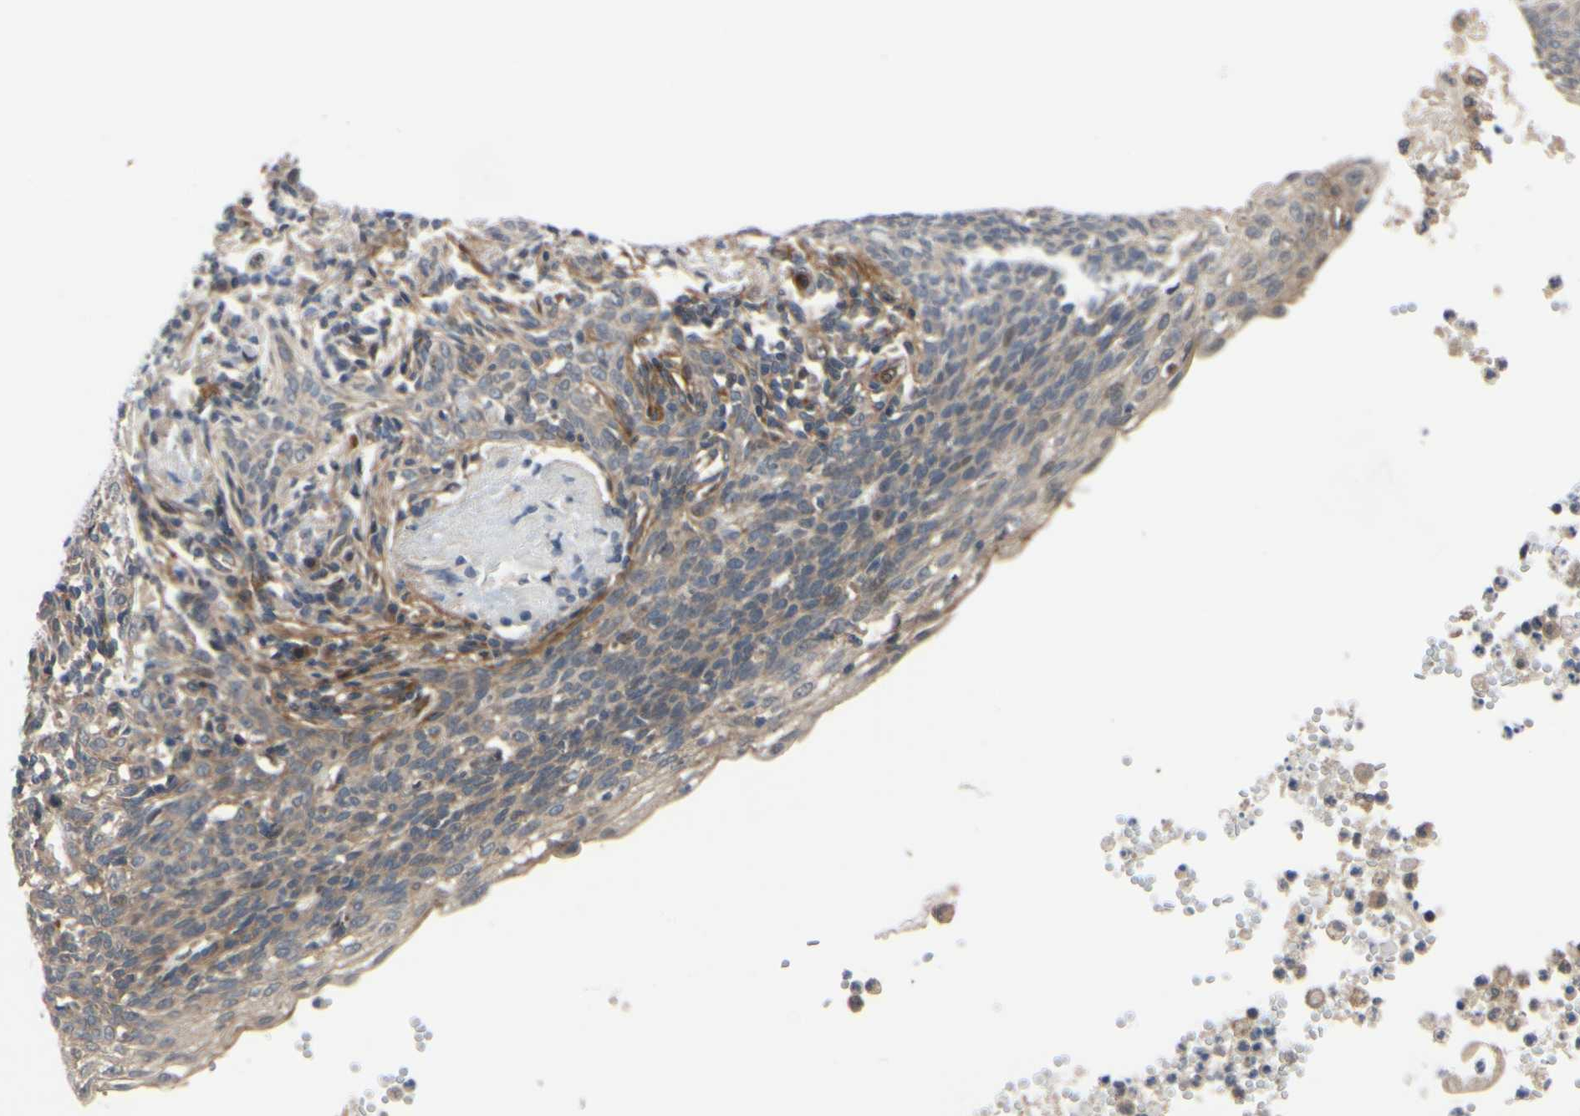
{"staining": {"intensity": "weak", "quantity": ">75%", "location": "cytoplasmic/membranous"}, "tissue": "skin cancer", "cell_type": "Tumor cells", "image_type": "cancer", "snomed": [{"axis": "morphology", "description": "Normal tissue, NOS"}, {"axis": "morphology", "description": "Basal cell carcinoma"}, {"axis": "topography", "description": "Skin"}], "caption": "Human skin cancer (basal cell carcinoma) stained with a brown dye exhibits weak cytoplasmic/membranous positive positivity in approximately >75% of tumor cells.", "gene": "COMMD9", "patient": {"sex": "male", "age": 87}}